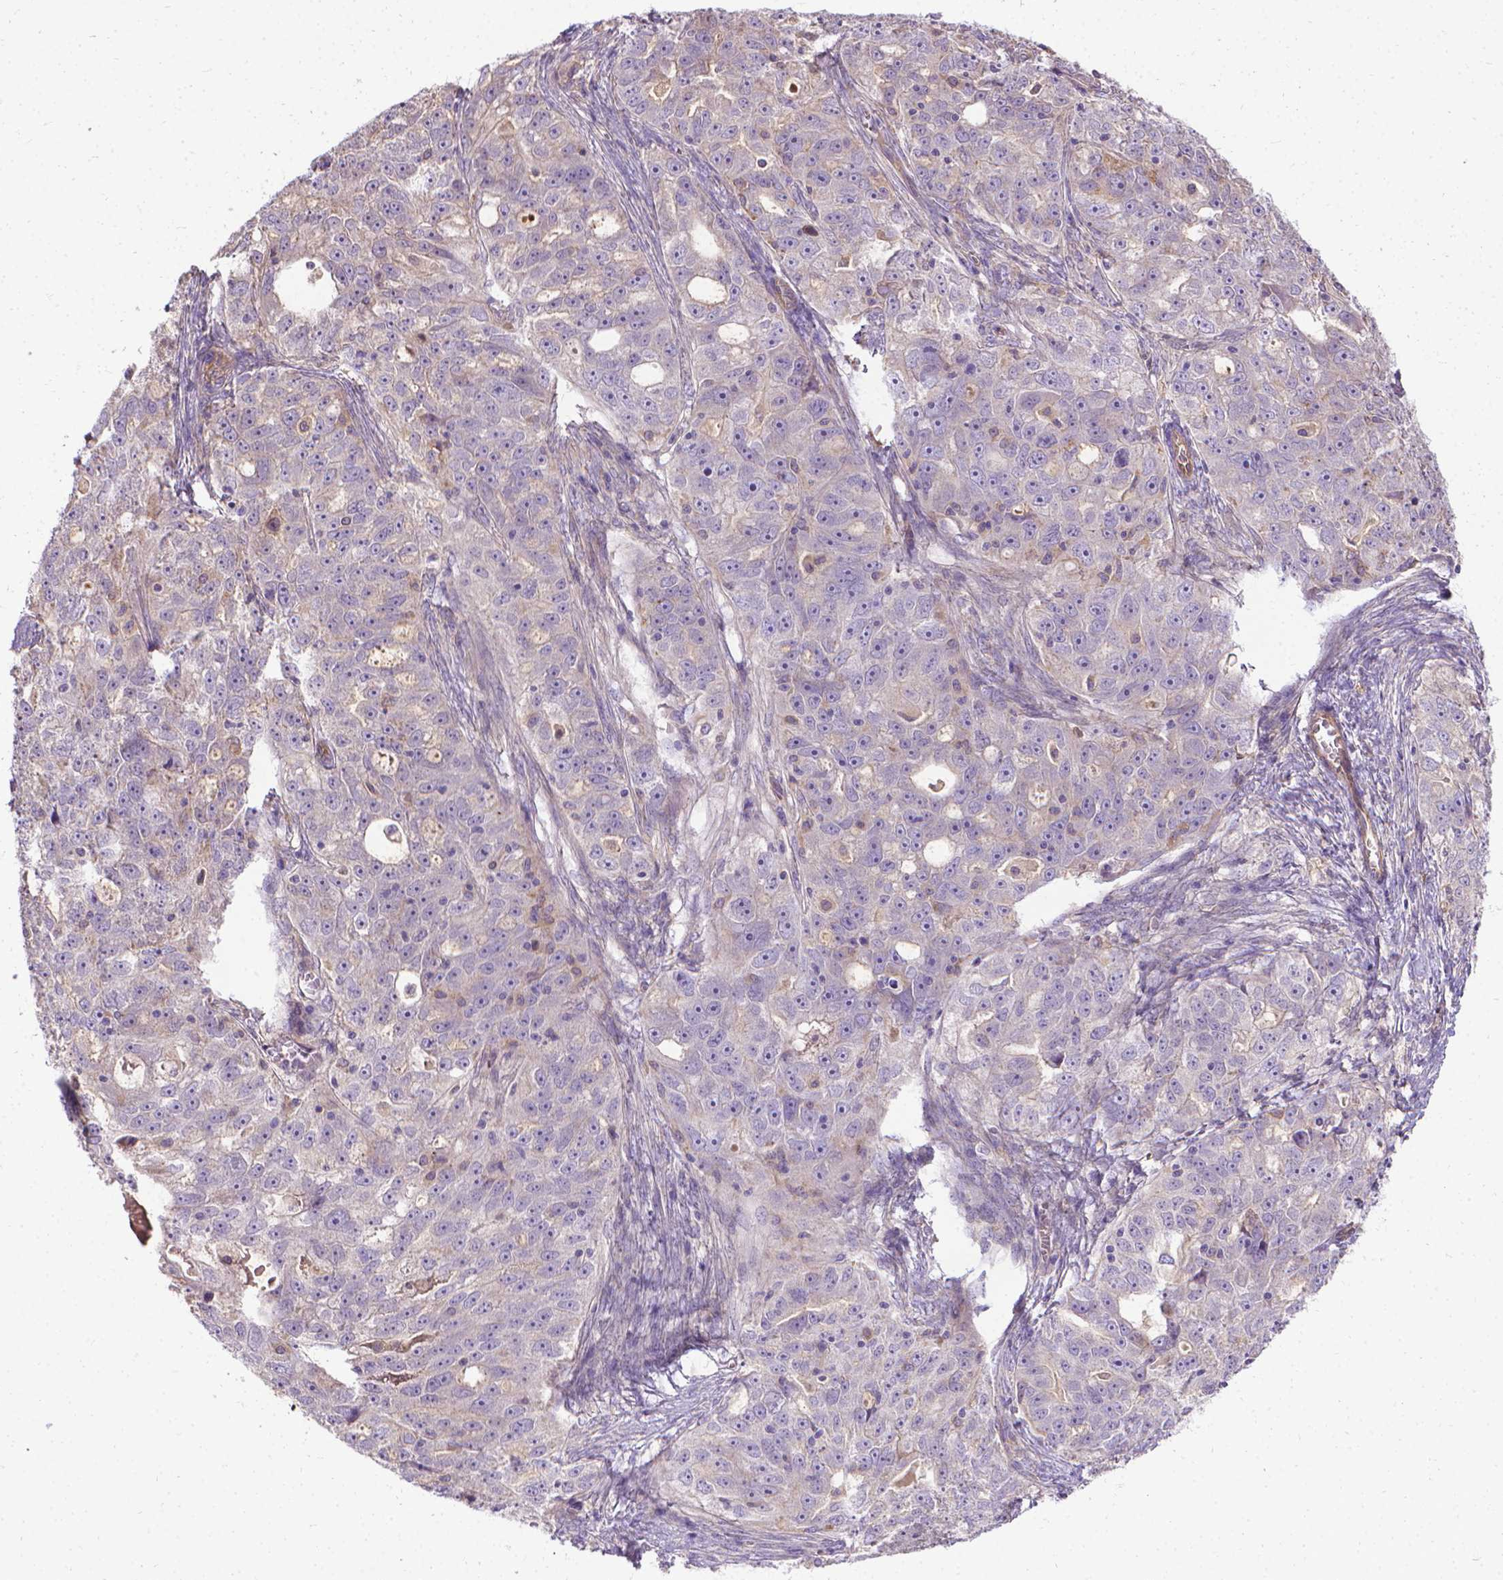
{"staining": {"intensity": "negative", "quantity": "none", "location": "none"}, "tissue": "ovarian cancer", "cell_type": "Tumor cells", "image_type": "cancer", "snomed": [{"axis": "morphology", "description": "Cystadenocarcinoma, serous, NOS"}, {"axis": "topography", "description": "Ovary"}], "caption": "Ovarian cancer (serous cystadenocarcinoma) was stained to show a protein in brown. There is no significant staining in tumor cells. The staining was performed using DAB to visualize the protein expression in brown, while the nuclei were stained in blue with hematoxylin (Magnification: 20x).", "gene": "CFAP299", "patient": {"sex": "female", "age": 51}}